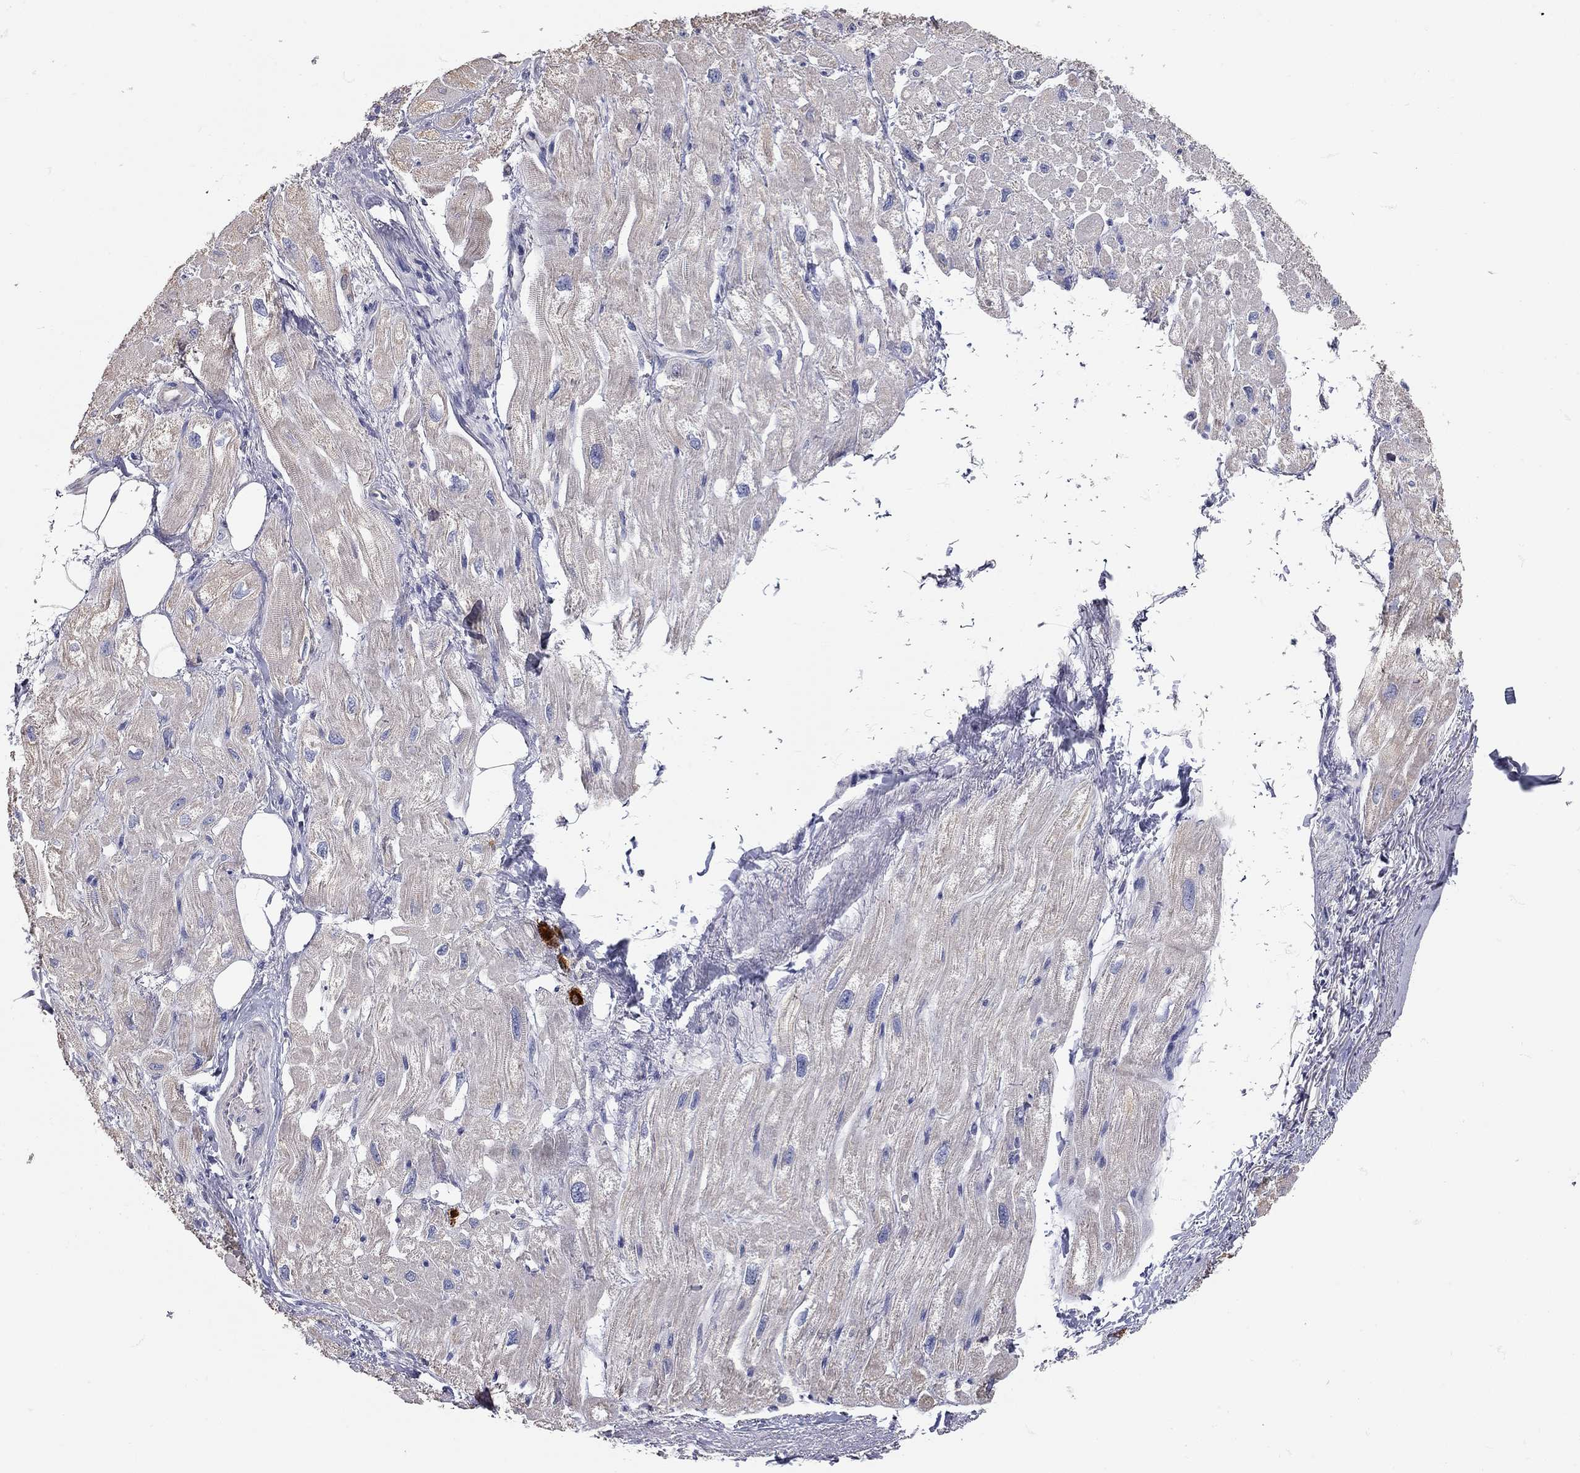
{"staining": {"intensity": "negative", "quantity": "none", "location": "none"}, "tissue": "heart muscle", "cell_type": "Cardiomyocytes", "image_type": "normal", "snomed": [{"axis": "morphology", "description": "Normal tissue, NOS"}, {"axis": "topography", "description": "Heart"}], "caption": "Heart muscle stained for a protein using IHC reveals no positivity cardiomyocytes.", "gene": "C10orf90", "patient": {"sex": "male", "age": 66}}